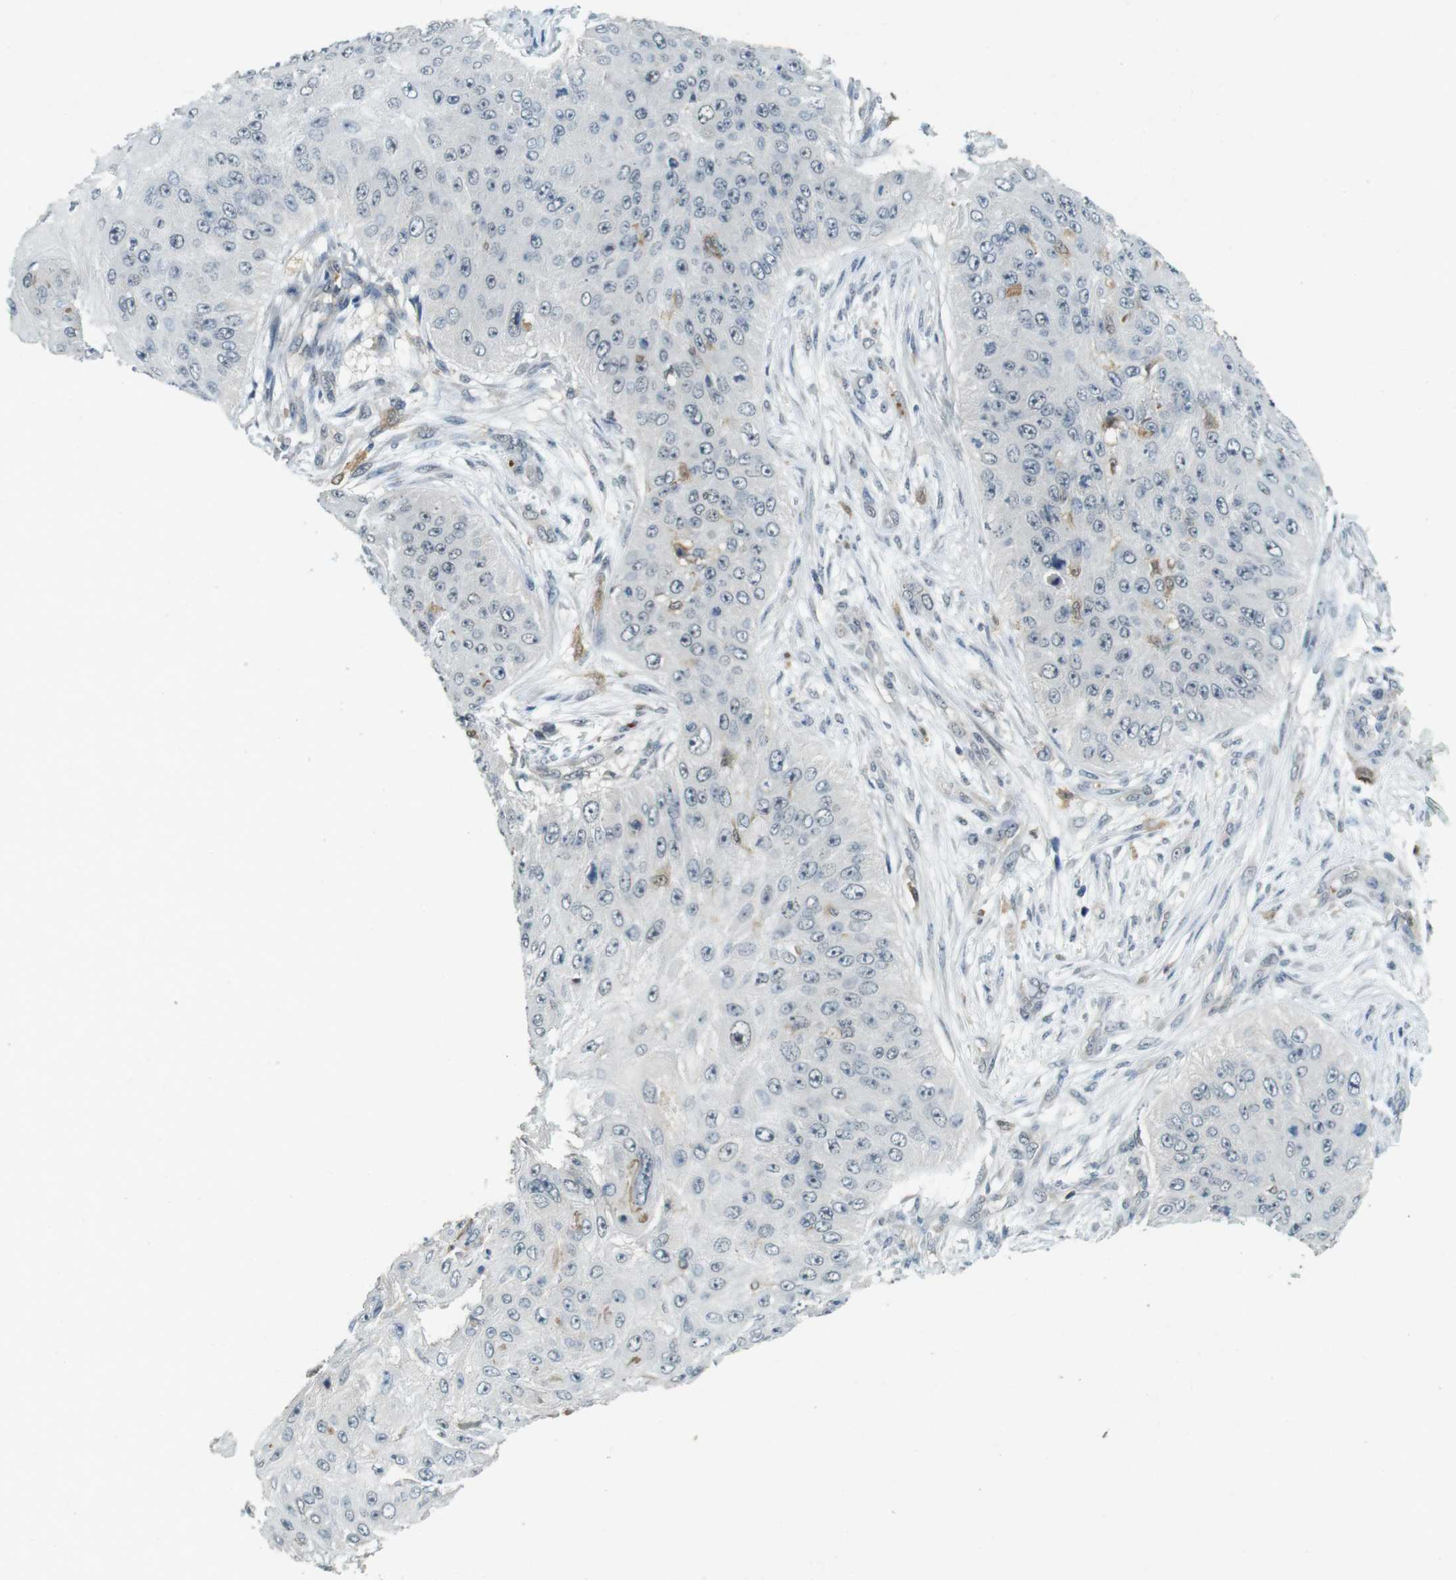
{"staining": {"intensity": "negative", "quantity": "none", "location": "none"}, "tissue": "skin cancer", "cell_type": "Tumor cells", "image_type": "cancer", "snomed": [{"axis": "morphology", "description": "Squamous cell carcinoma, NOS"}, {"axis": "topography", "description": "Skin"}], "caption": "Image shows no protein staining in tumor cells of squamous cell carcinoma (skin) tissue.", "gene": "CDK14", "patient": {"sex": "female", "age": 80}}